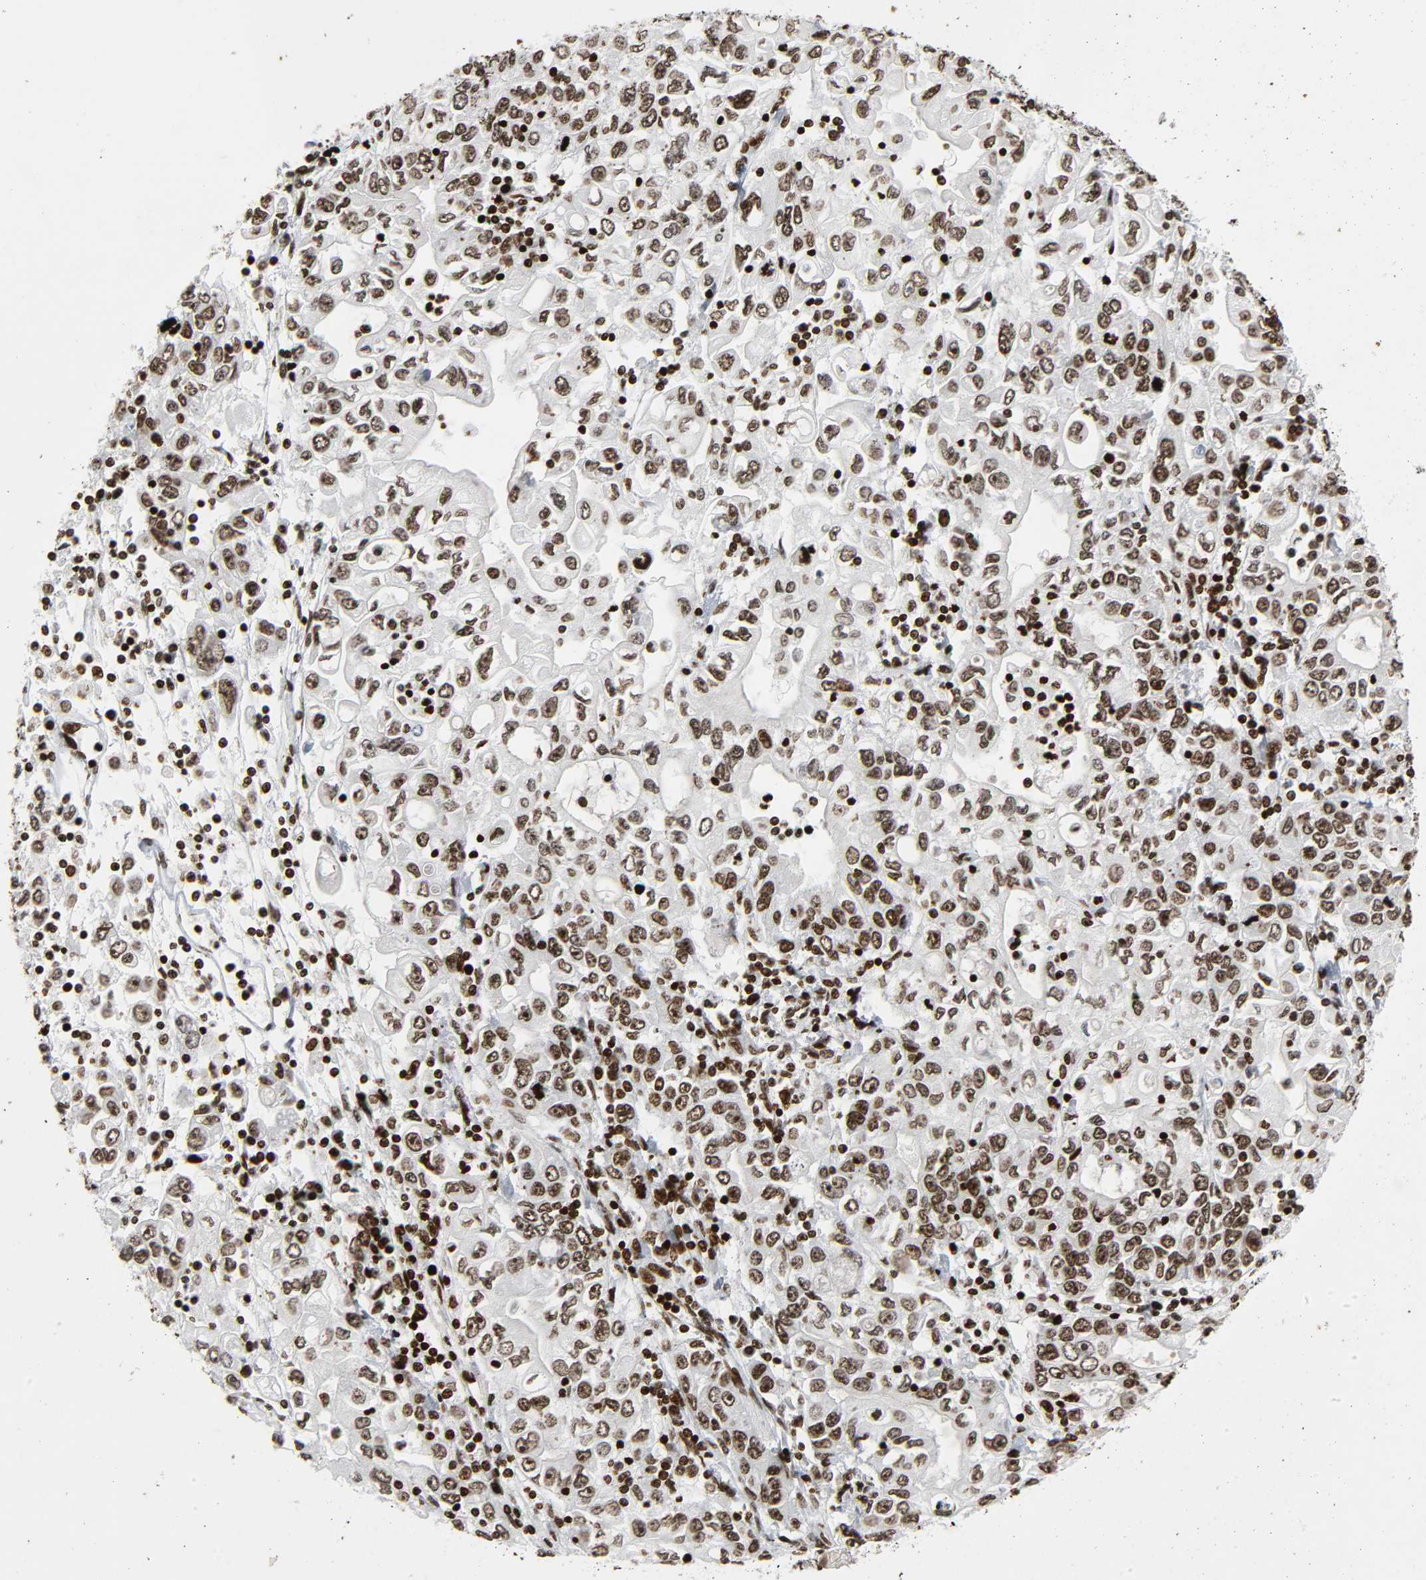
{"staining": {"intensity": "strong", "quantity": ">75%", "location": "nuclear"}, "tissue": "stomach cancer", "cell_type": "Tumor cells", "image_type": "cancer", "snomed": [{"axis": "morphology", "description": "Adenocarcinoma, NOS"}, {"axis": "topography", "description": "Stomach, lower"}], "caption": "A brown stain labels strong nuclear staining of a protein in human stomach adenocarcinoma tumor cells.", "gene": "RXRA", "patient": {"sex": "female", "age": 72}}